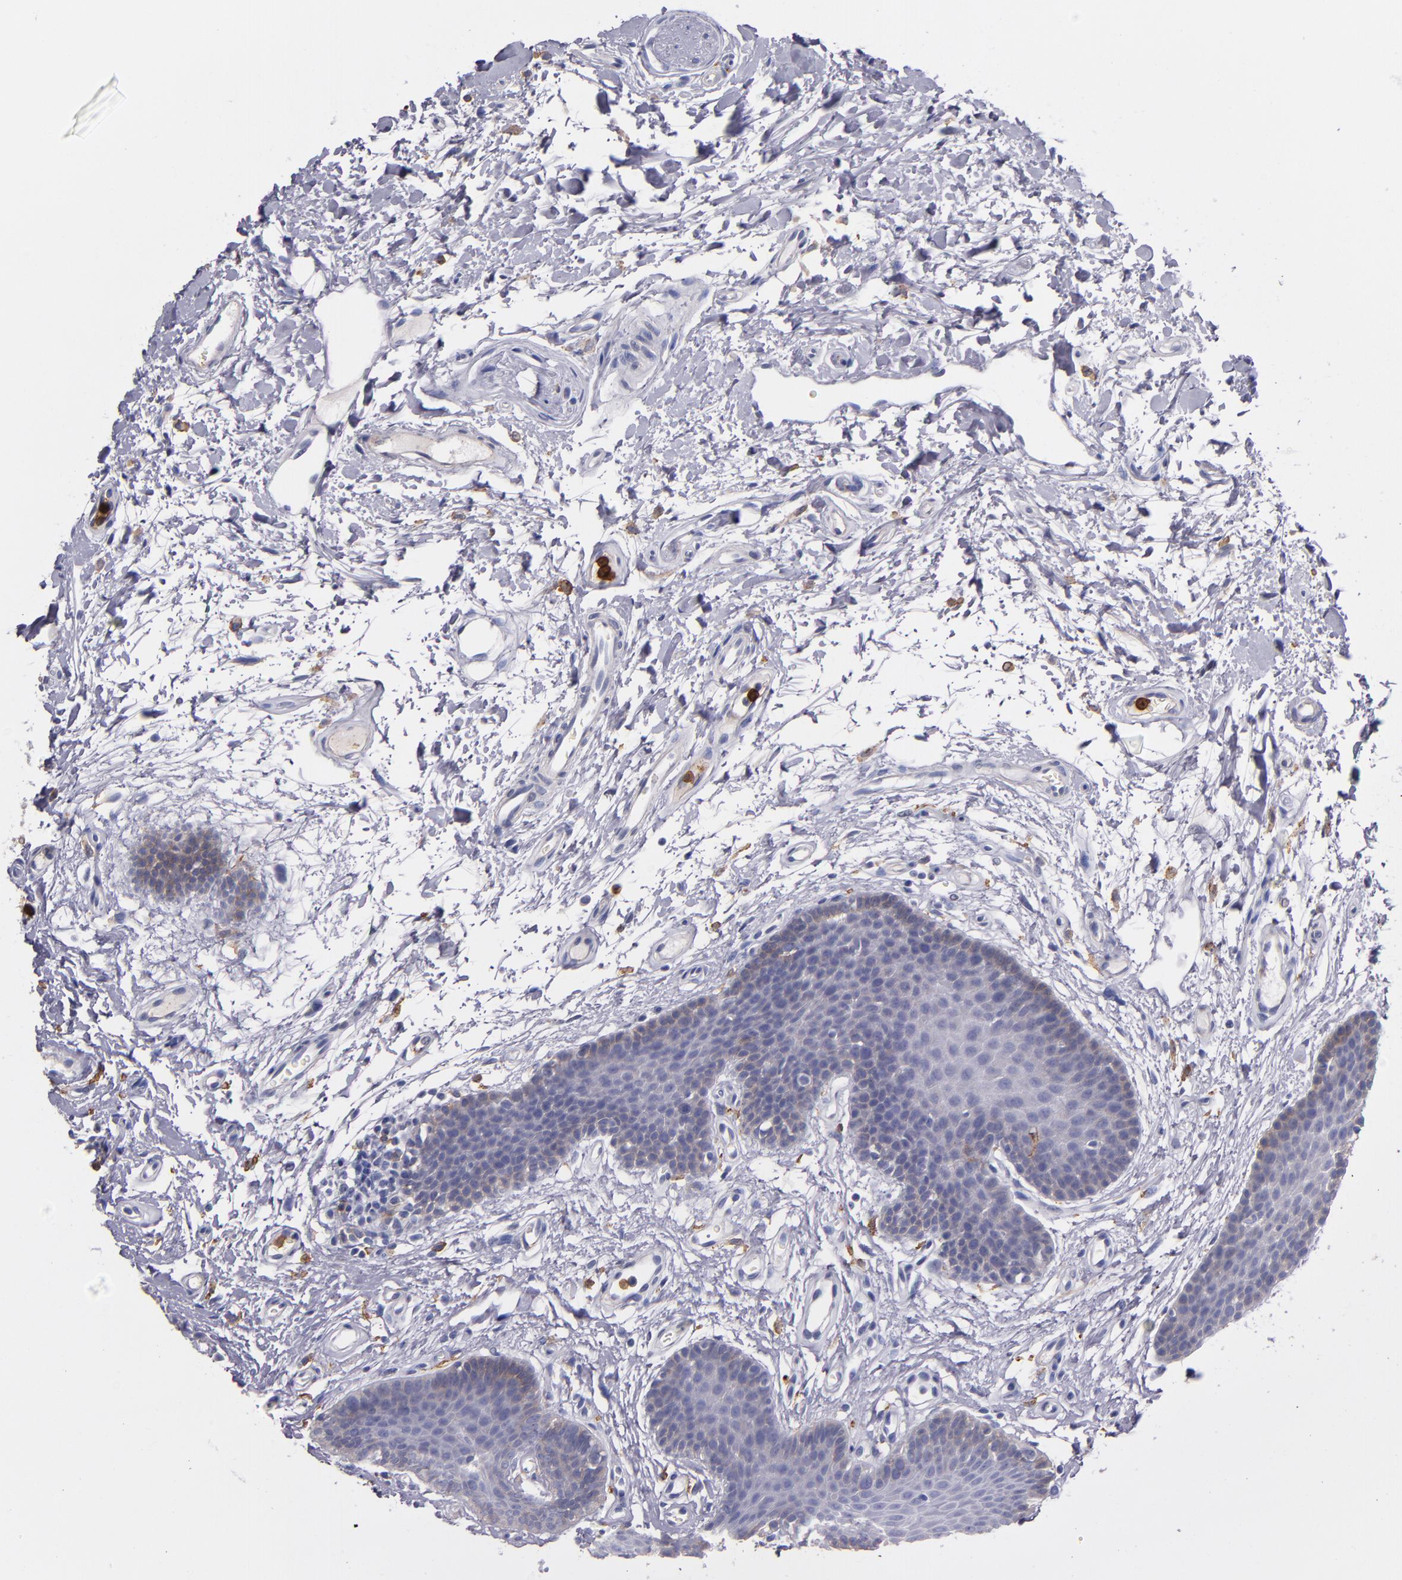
{"staining": {"intensity": "moderate", "quantity": "<25%", "location": "cytoplasmic/membranous"}, "tissue": "oral mucosa", "cell_type": "Squamous epithelial cells", "image_type": "normal", "snomed": [{"axis": "morphology", "description": "Normal tissue, NOS"}, {"axis": "topography", "description": "Oral tissue"}], "caption": "High-magnification brightfield microscopy of normal oral mucosa stained with DAB (brown) and counterstained with hematoxylin (blue). squamous epithelial cells exhibit moderate cytoplasmic/membranous positivity is present in approximately<25% of cells.", "gene": "C5AR1", "patient": {"sex": "male", "age": 62}}